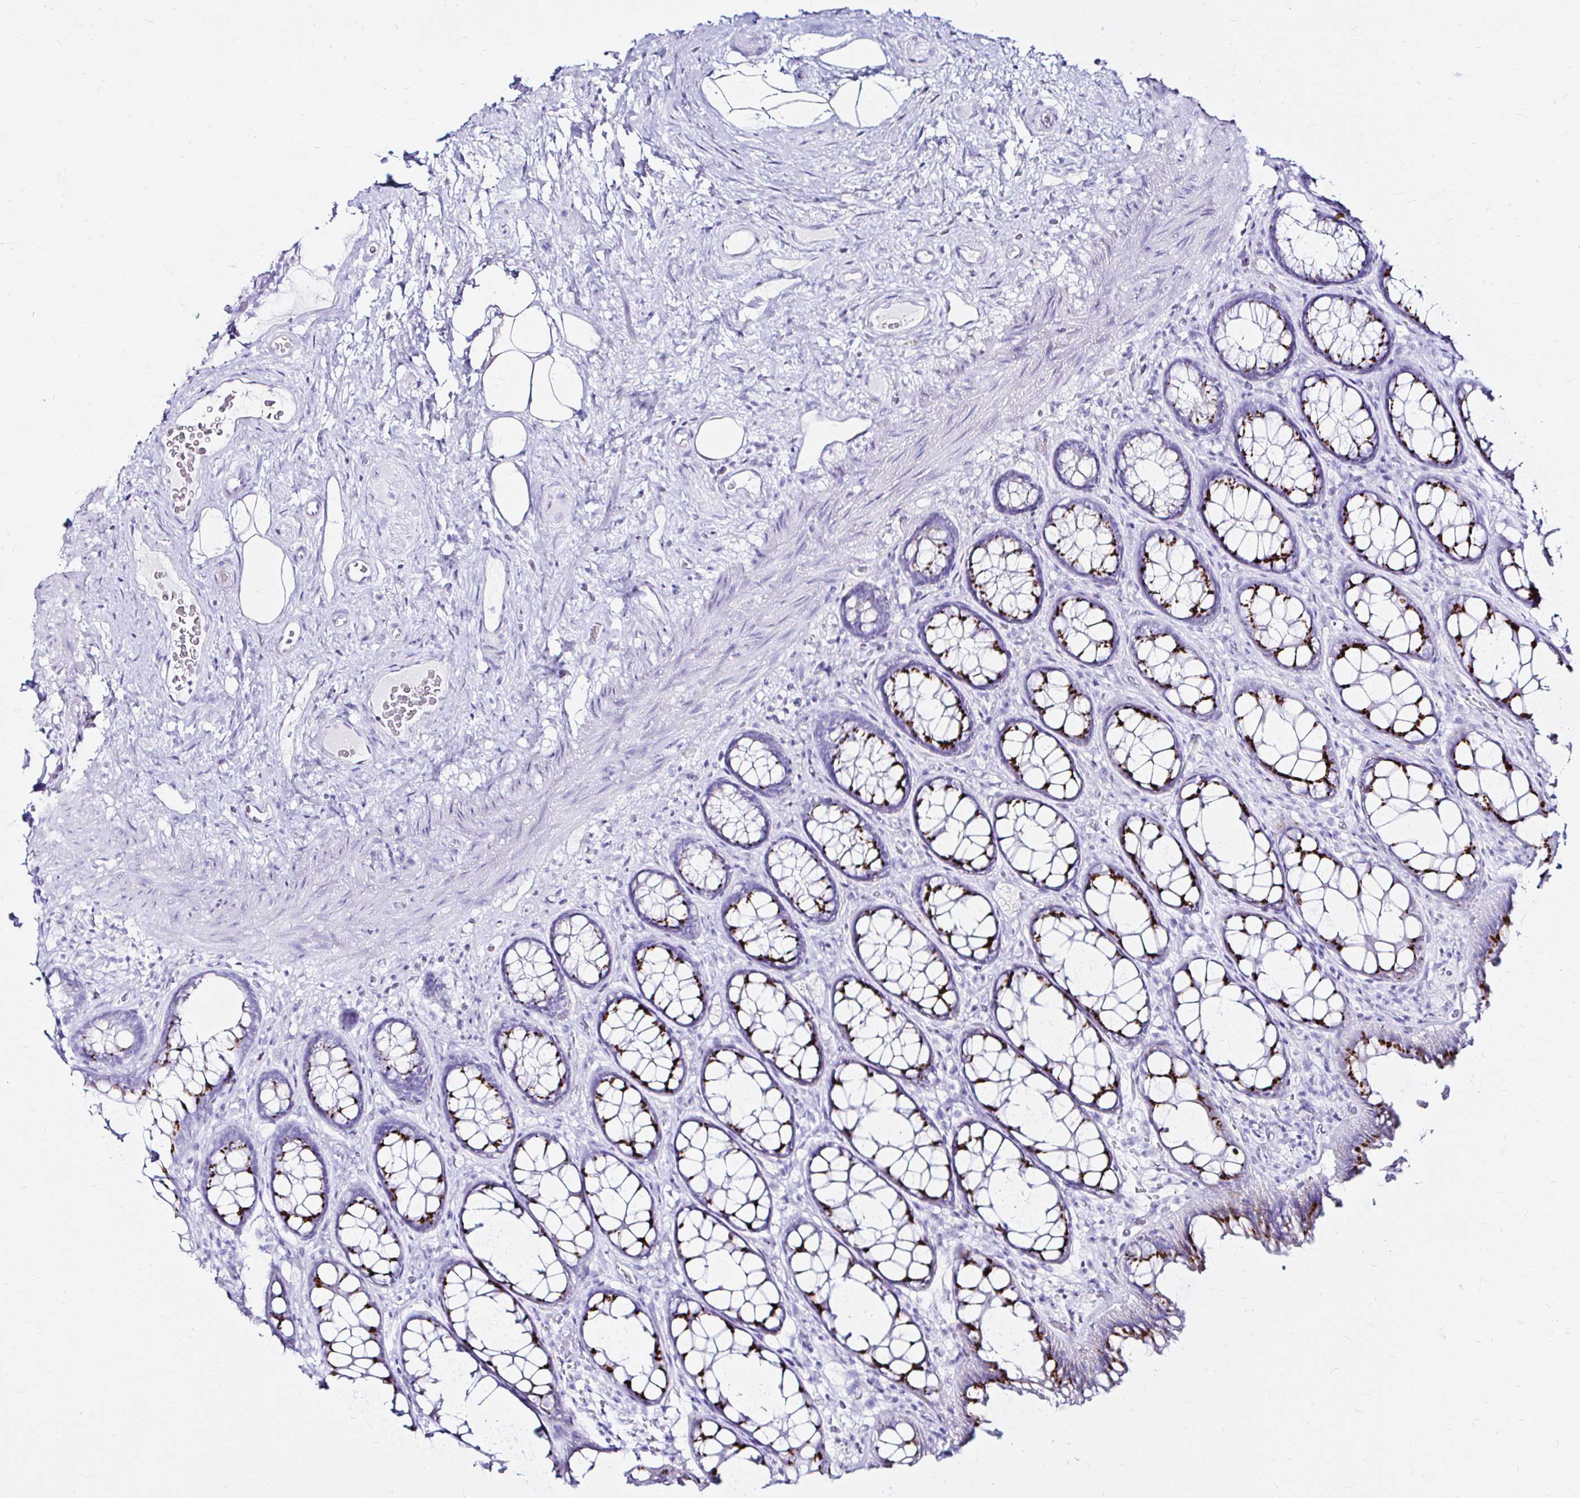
{"staining": {"intensity": "strong", "quantity": "25%-75%", "location": "cytoplasmic/membranous"}, "tissue": "rectum", "cell_type": "Glandular cells", "image_type": "normal", "snomed": [{"axis": "morphology", "description": "Normal tissue, NOS"}, {"axis": "topography", "description": "Rectum"}], "caption": "This image shows normal rectum stained with immunohistochemistry to label a protein in brown. The cytoplasmic/membranous of glandular cells show strong positivity for the protein. Nuclei are counter-stained blue.", "gene": "ZNF432", "patient": {"sex": "female", "age": 67}}